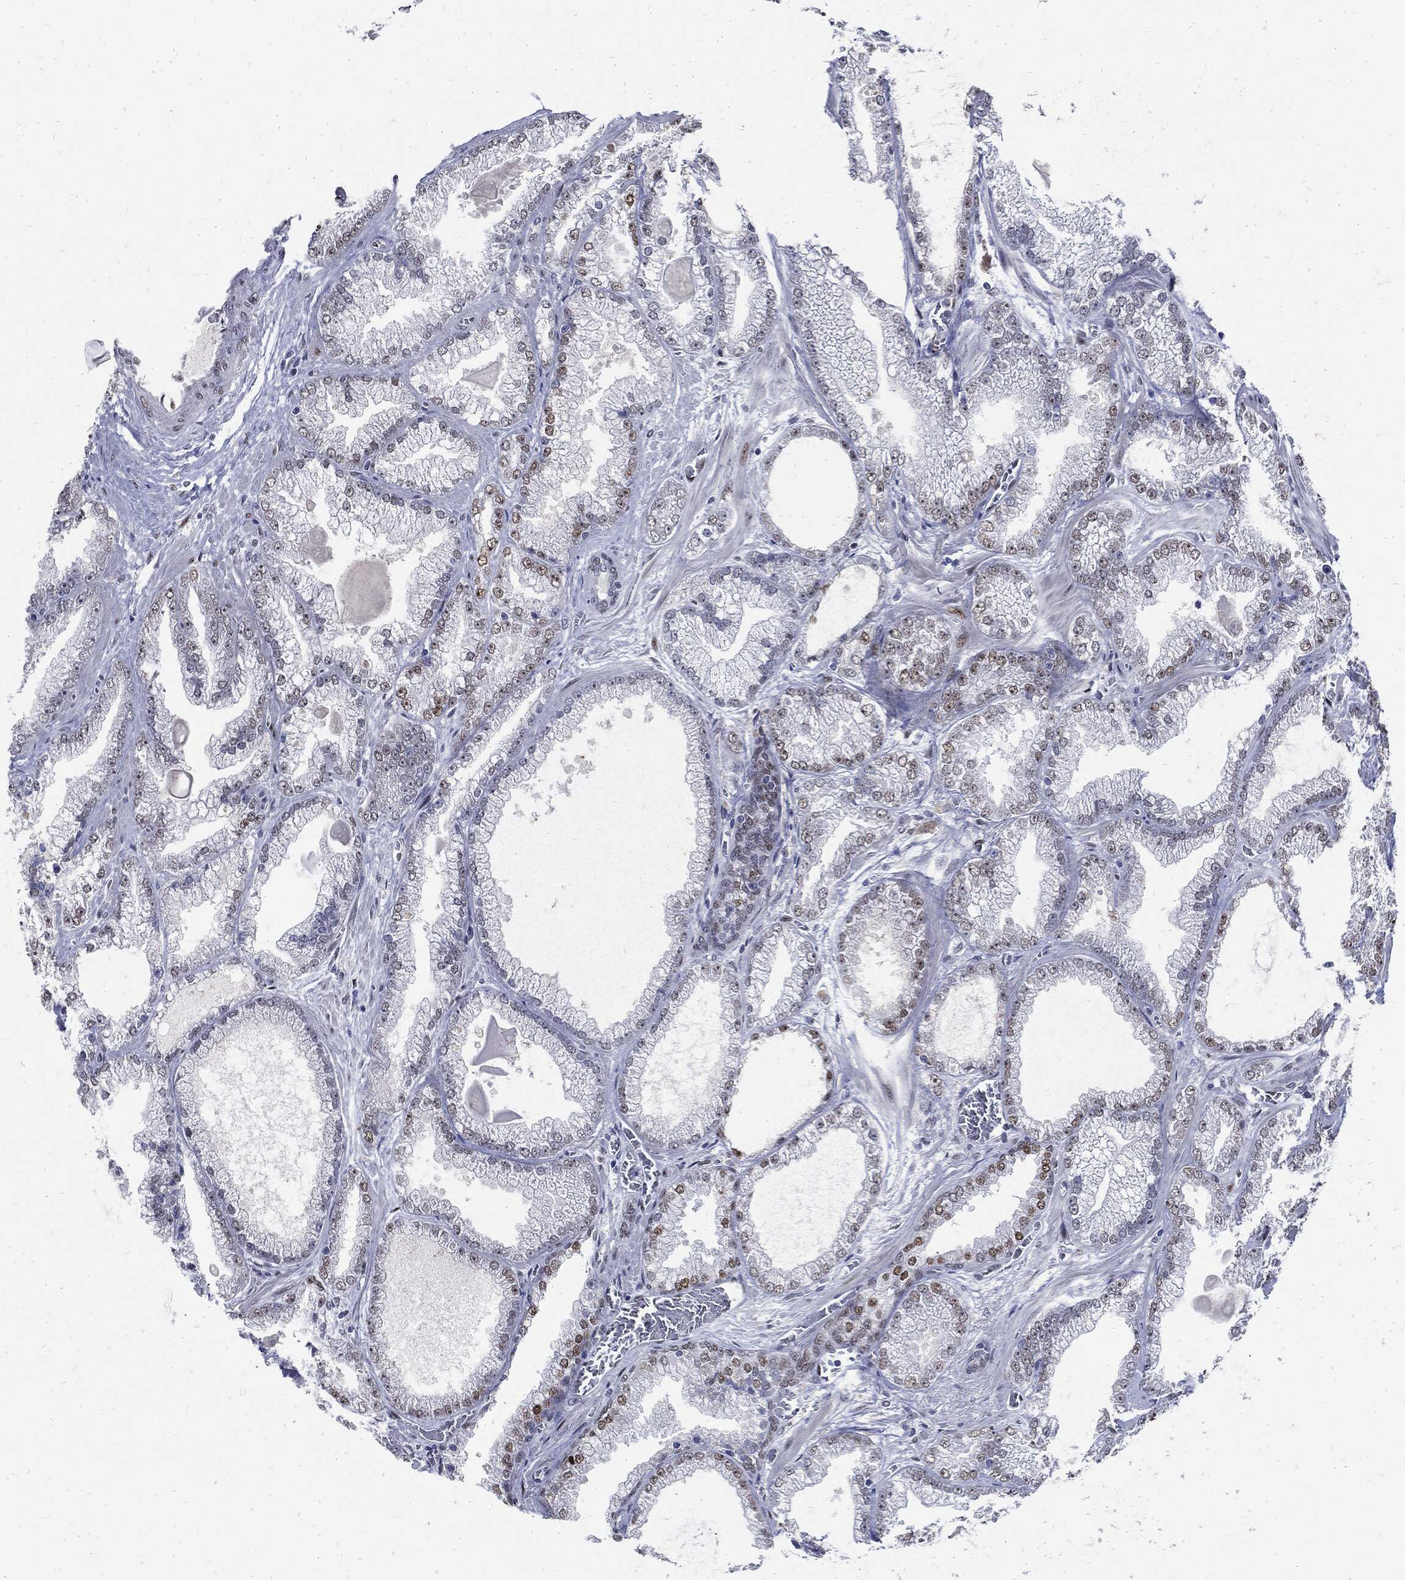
{"staining": {"intensity": "strong", "quantity": "25%-75%", "location": "nuclear"}, "tissue": "prostate cancer", "cell_type": "Tumor cells", "image_type": "cancer", "snomed": [{"axis": "morphology", "description": "Adenocarcinoma, Low grade"}, {"axis": "topography", "description": "Prostate"}], "caption": "DAB immunohistochemical staining of prostate cancer exhibits strong nuclear protein positivity in about 25%-75% of tumor cells. (Brightfield microscopy of DAB IHC at high magnification).", "gene": "NBN", "patient": {"sex": "male", "age": 57}}